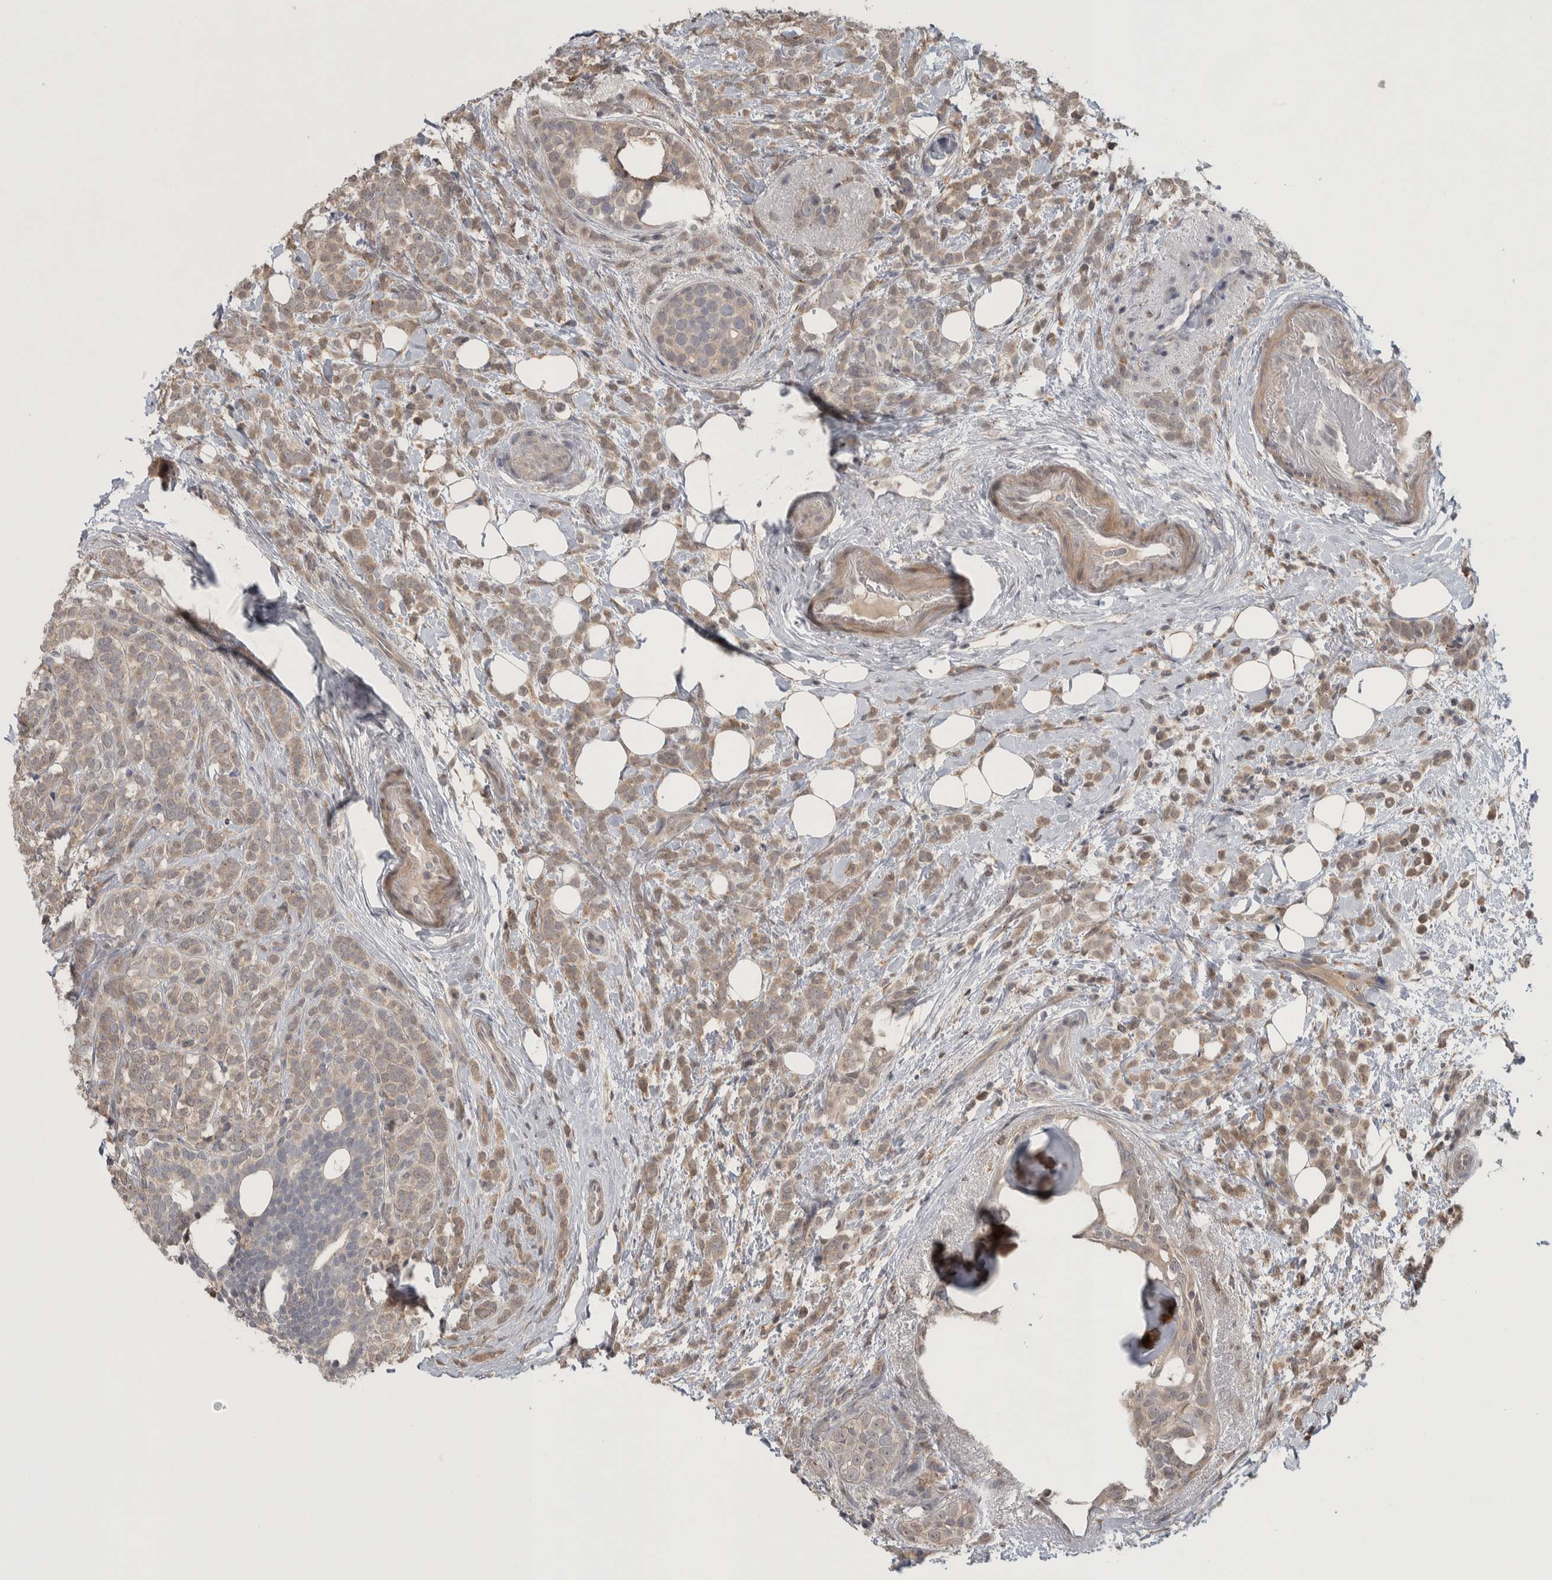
{"staining": {"intensity": "weak", "quantity": ">75%", "location": "cytoplasmic/membranous"}, "tissue": "breast cancer", "cell_type": "Tumor cells", "image_type": "cancer", "snomed": [{"axis": "morphology", "description": "Lobular carcinoma"}, {"axis": "topography", "description": "Breast"}], "caption": "A brown stain labels weak cytoplasmic/membranous staining of a protein in lobular carcinoma (breast) tumor cells.", "gene": "CUL2", "patient": {"sex": "female", "age": 50}}